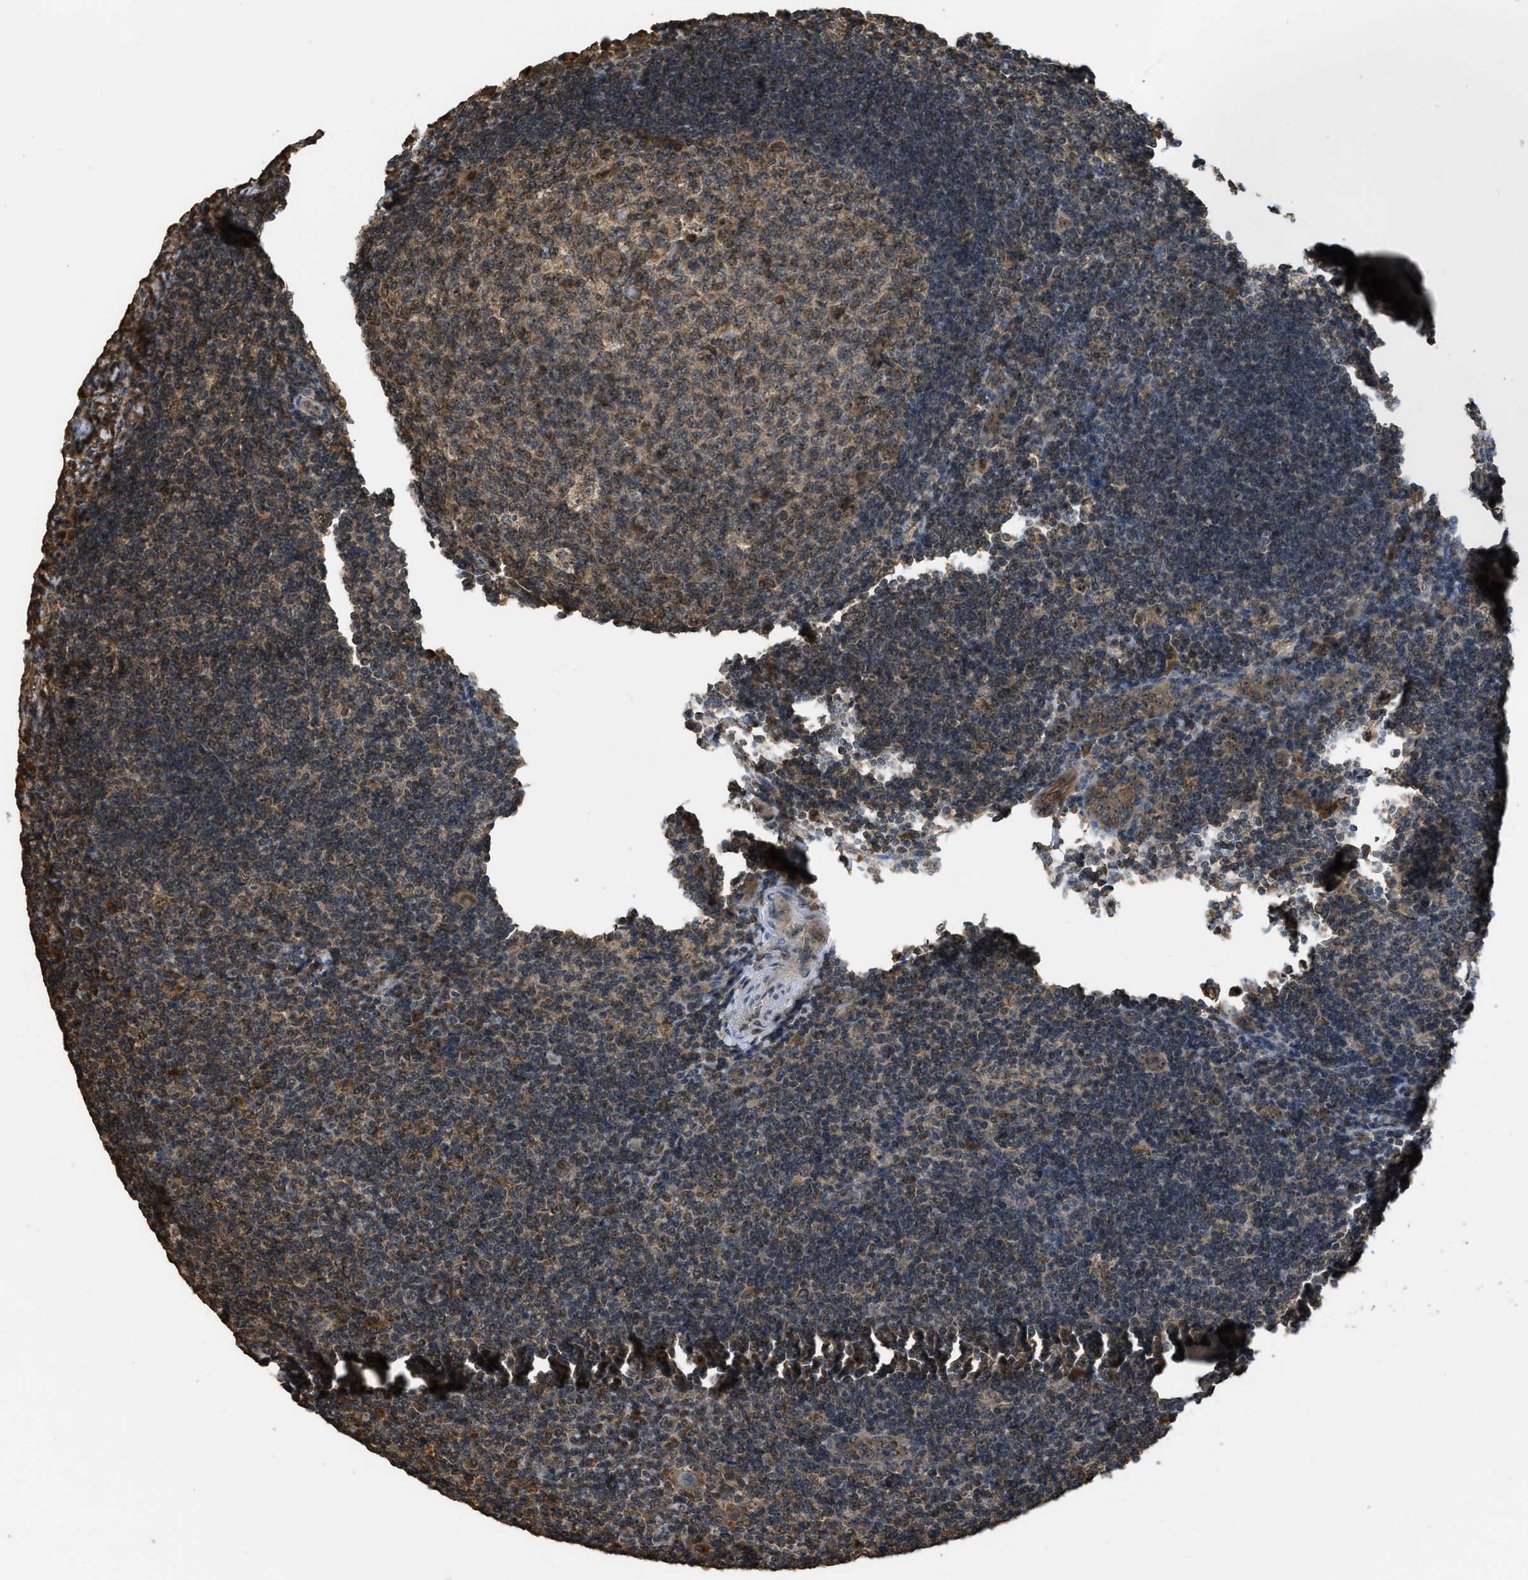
{"staining": {"intensity": "weak", "quantity": ">75%", "location": "cytoplasmic/membranous,nuclear"}, "tissue": "tonsil", "cell_type": "Germinal center cells", "image_type": "normal", "snomed": [{"axis": "morphology", "description": "Normal tissue, NOS"}, {"axis": "topography", "description": "Tonsil"}], "caption": "An IHC photomicrograph of normal tissue is shown. Protein staining in brown shows weak cytoplasmic/membranous,nuclear positivity in tonsil within germinal center cells.", "gene": "DENND6B", "patient": {"sex": "male", "age": 37}}